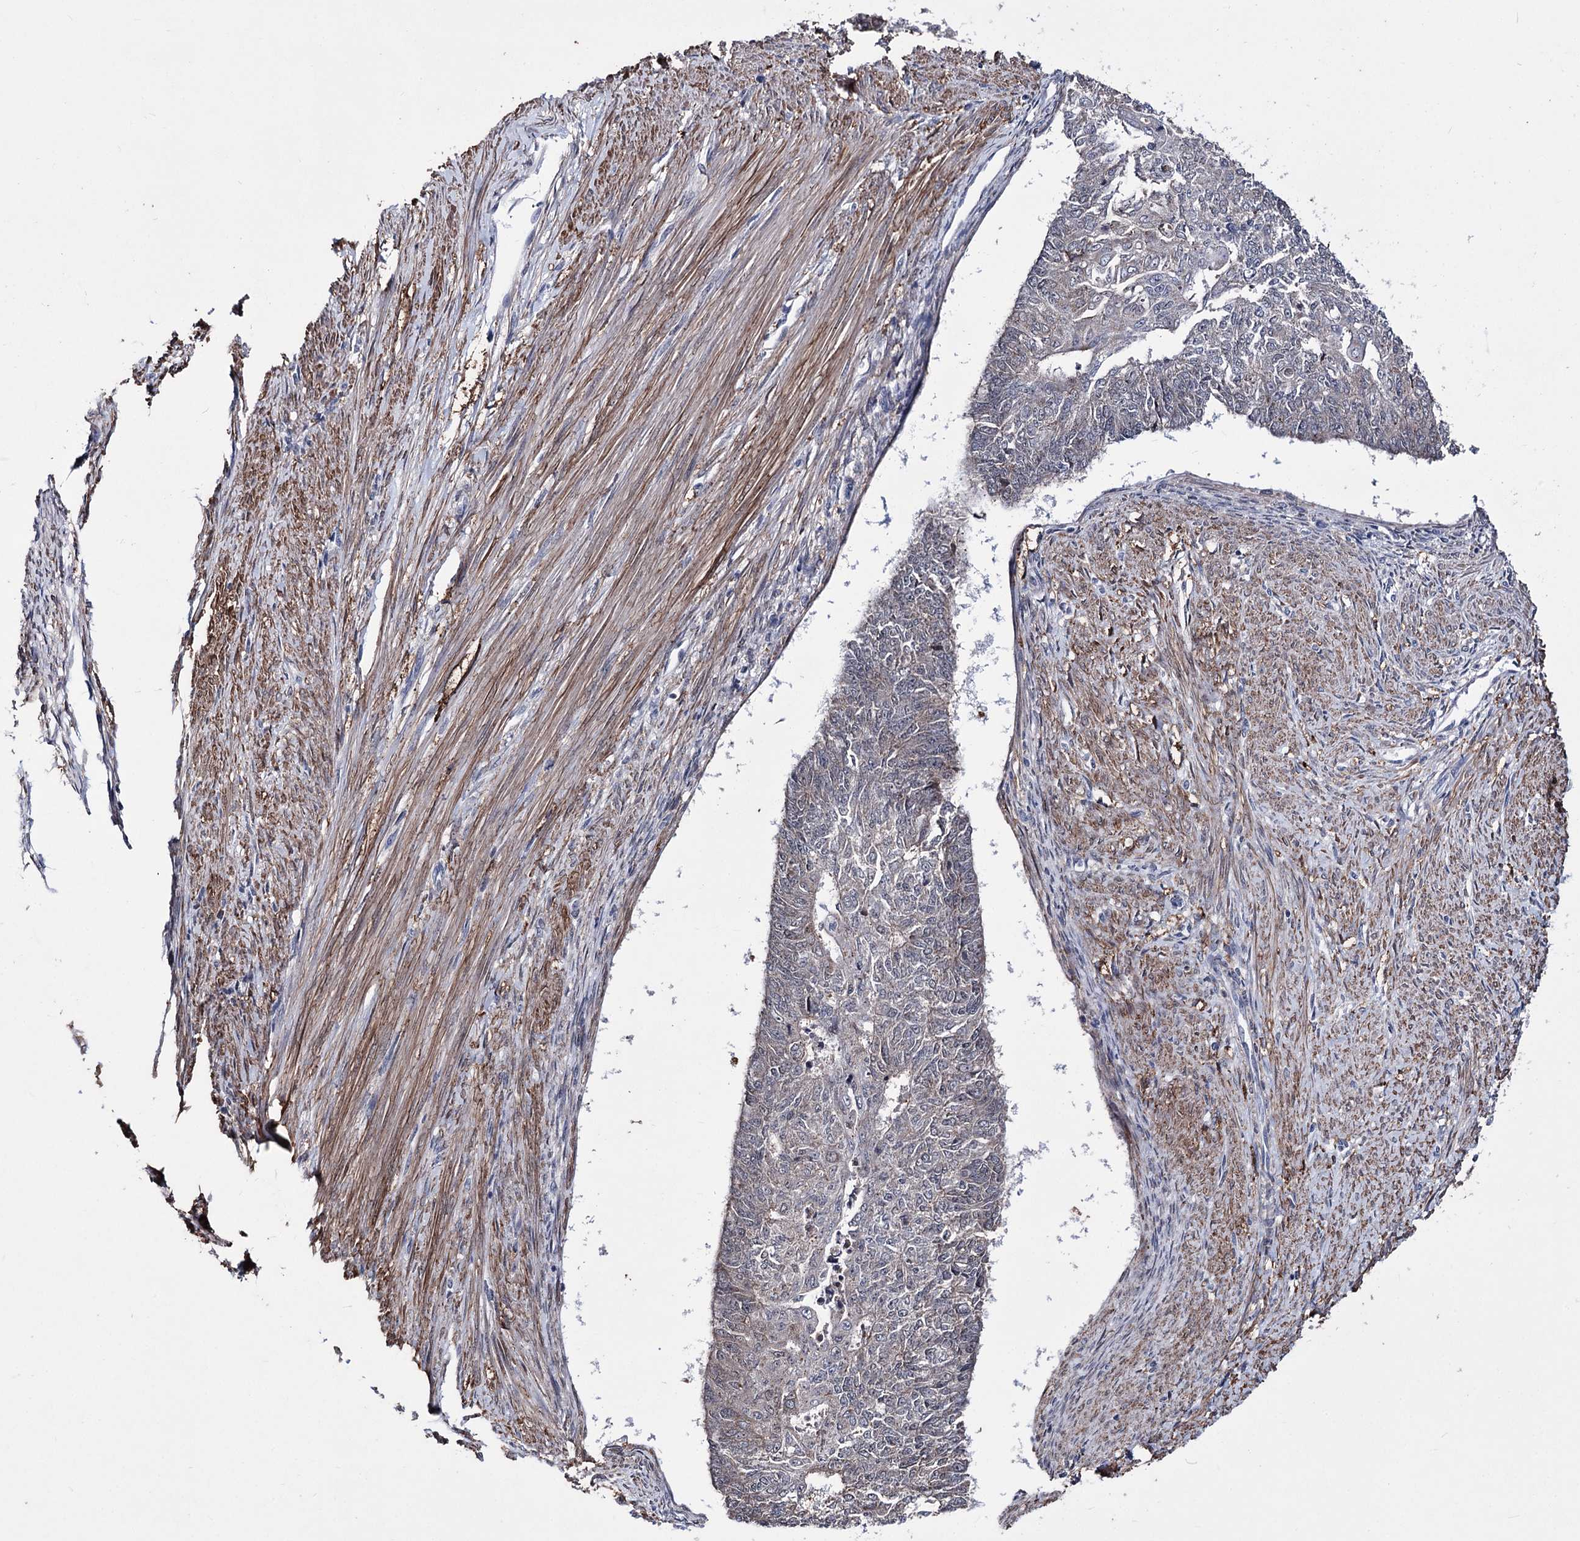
{"staining": {"intensity": "negative", "quantity": "none", "location": "none"}, "tissue": "endometrial cancer", "cell_type": "Tumor cells", "image_type": "cancer", "snomed": [{"axis": "morphology", "description": "Adenocarcinoma, NOS"}, {"axis": "topography", "description": "Endometrium"}], "caption": "Image shows no protein positivity in tumor cells of adenocarcinoma (endometrial) tissue.", "gene": "PPRC1", "patient": {"sex": "female", "age": 32}}